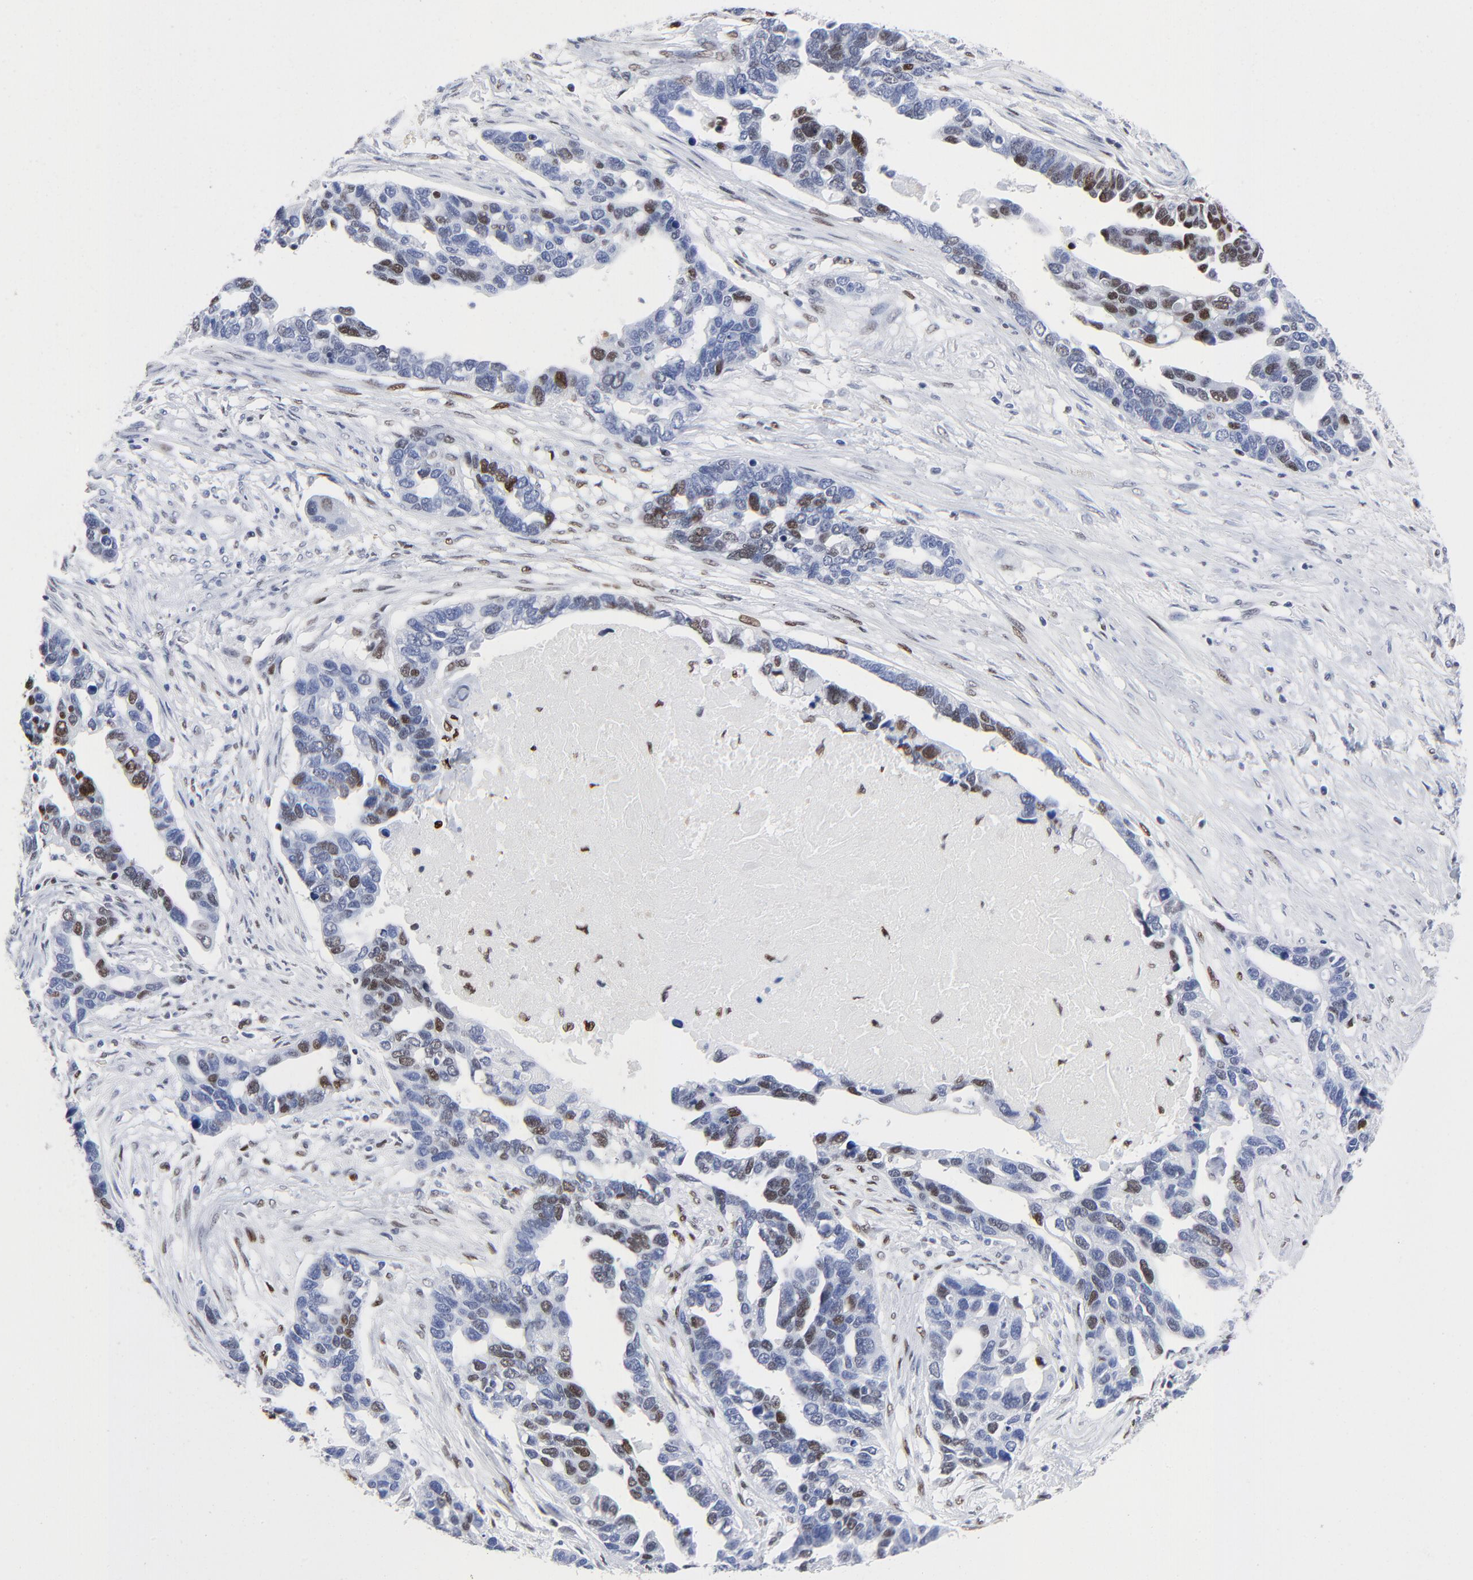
{"staining": {"intensity": "moderate", "quantity": "<25%", "location": "nuclear"}, "tissue": "ovarian cancer", "cell_type": "Tumor cells", "image_type": "cancer", "snomed": [{"axis": "morphology", "description": "Cystadenocarcinoma, serous, NOS"}, {"axis": "topography", "description": "Ovary"}], "caption": "Protein expression analysis of serous cystadenocarcinoma (ovarian) displays moderate nuclear expression in approximately <25% of tumor cells. (DAB = brown stain, brightfield microscopy at high magnification).", "gene": "JUN", "patient": {"sex": "female", "age": 54}}